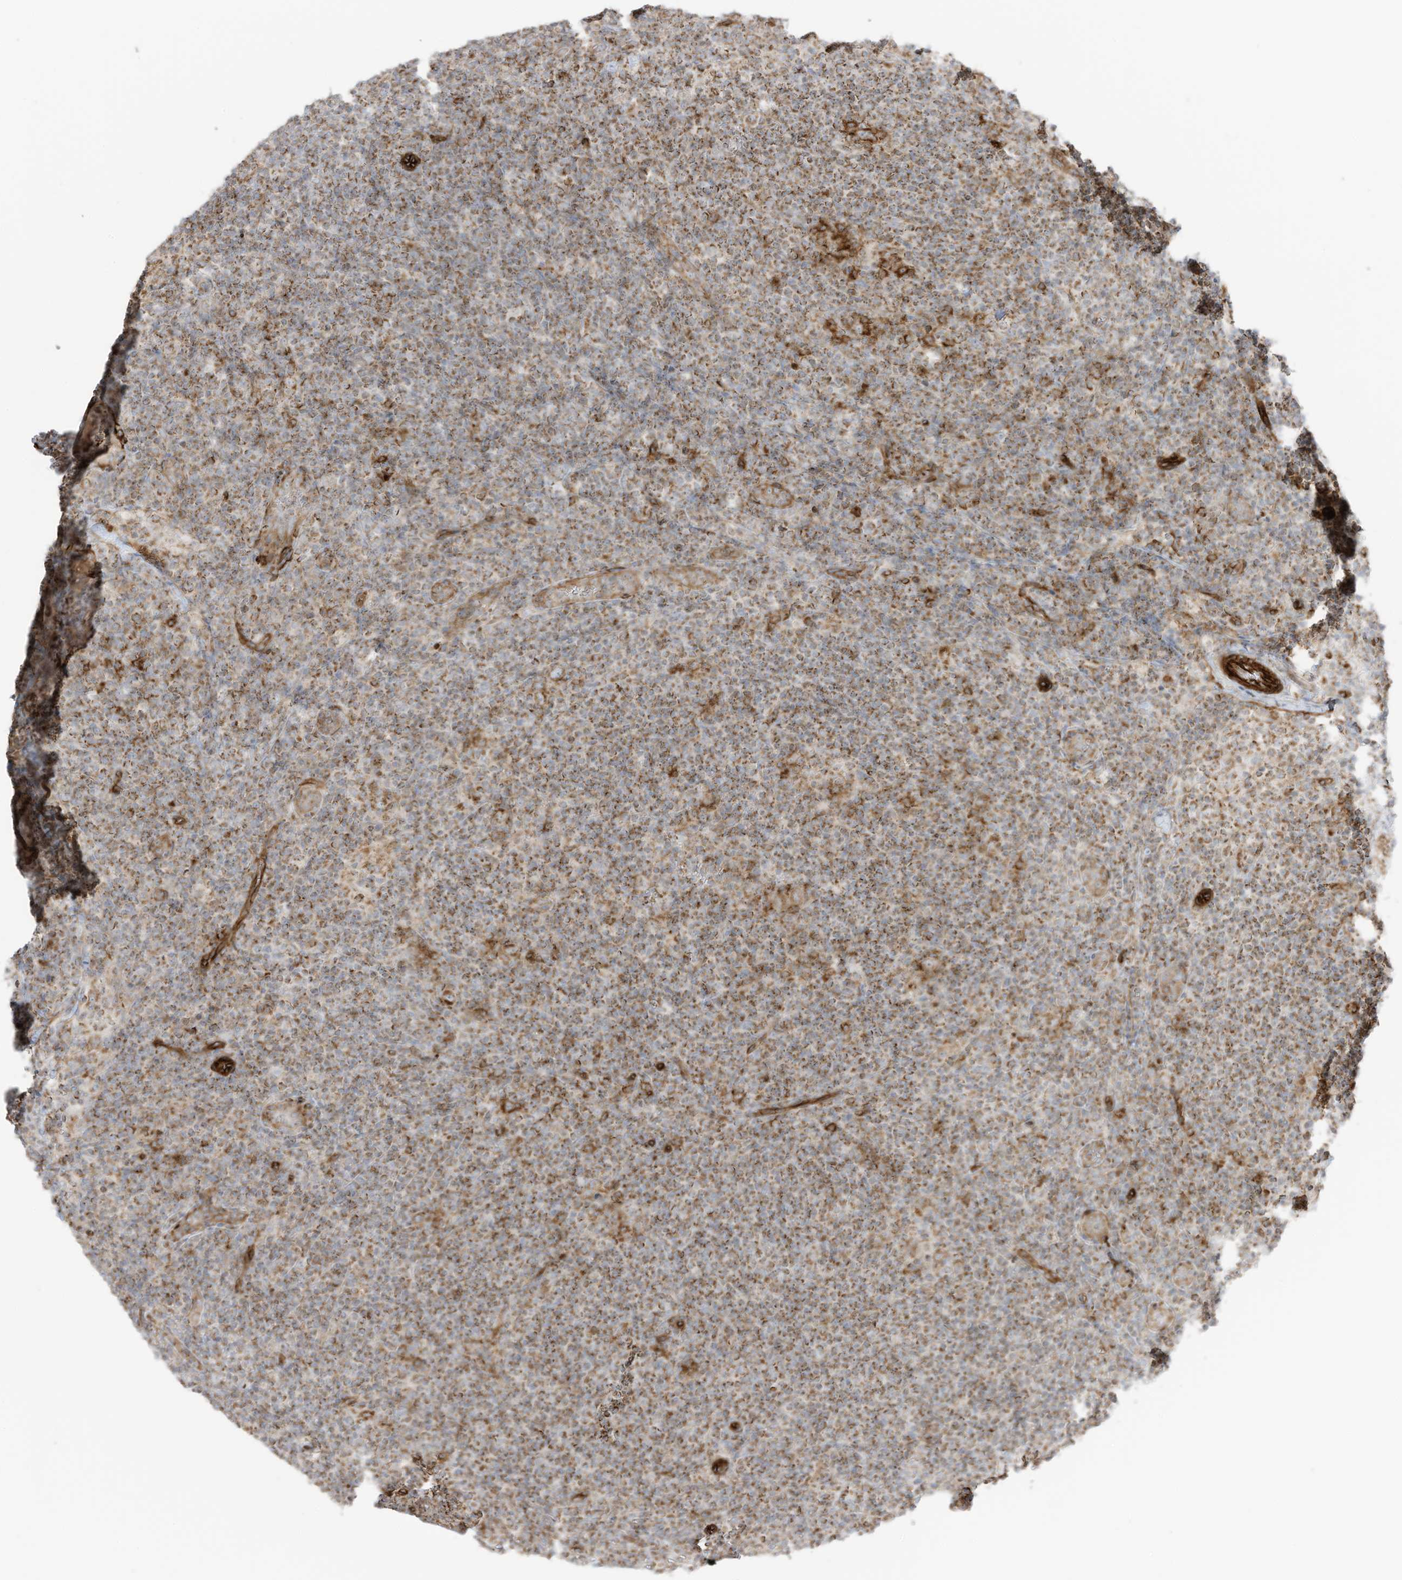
{"staining": {"intensity": "moderate", "quantity": ">75%", "location": "cytoplasmic/membranous"}, "tissue": "lymphoma", "cell_type": "Tumor cells", "image_type": "cancer", "snomed": [{"axis": "morphology", "description": "Hodgkin's disease, NOS"}, {"axis": "topography", "description": "Lymph node"}], "caption": "Protein expression by IHC exhibits moderate cytoplasmic/membranous expression in approximately >75% of tumor cells in Hodgkin's disease.", "gene": "ABCB7", "patient": {"sex": "female", "age": 57}}